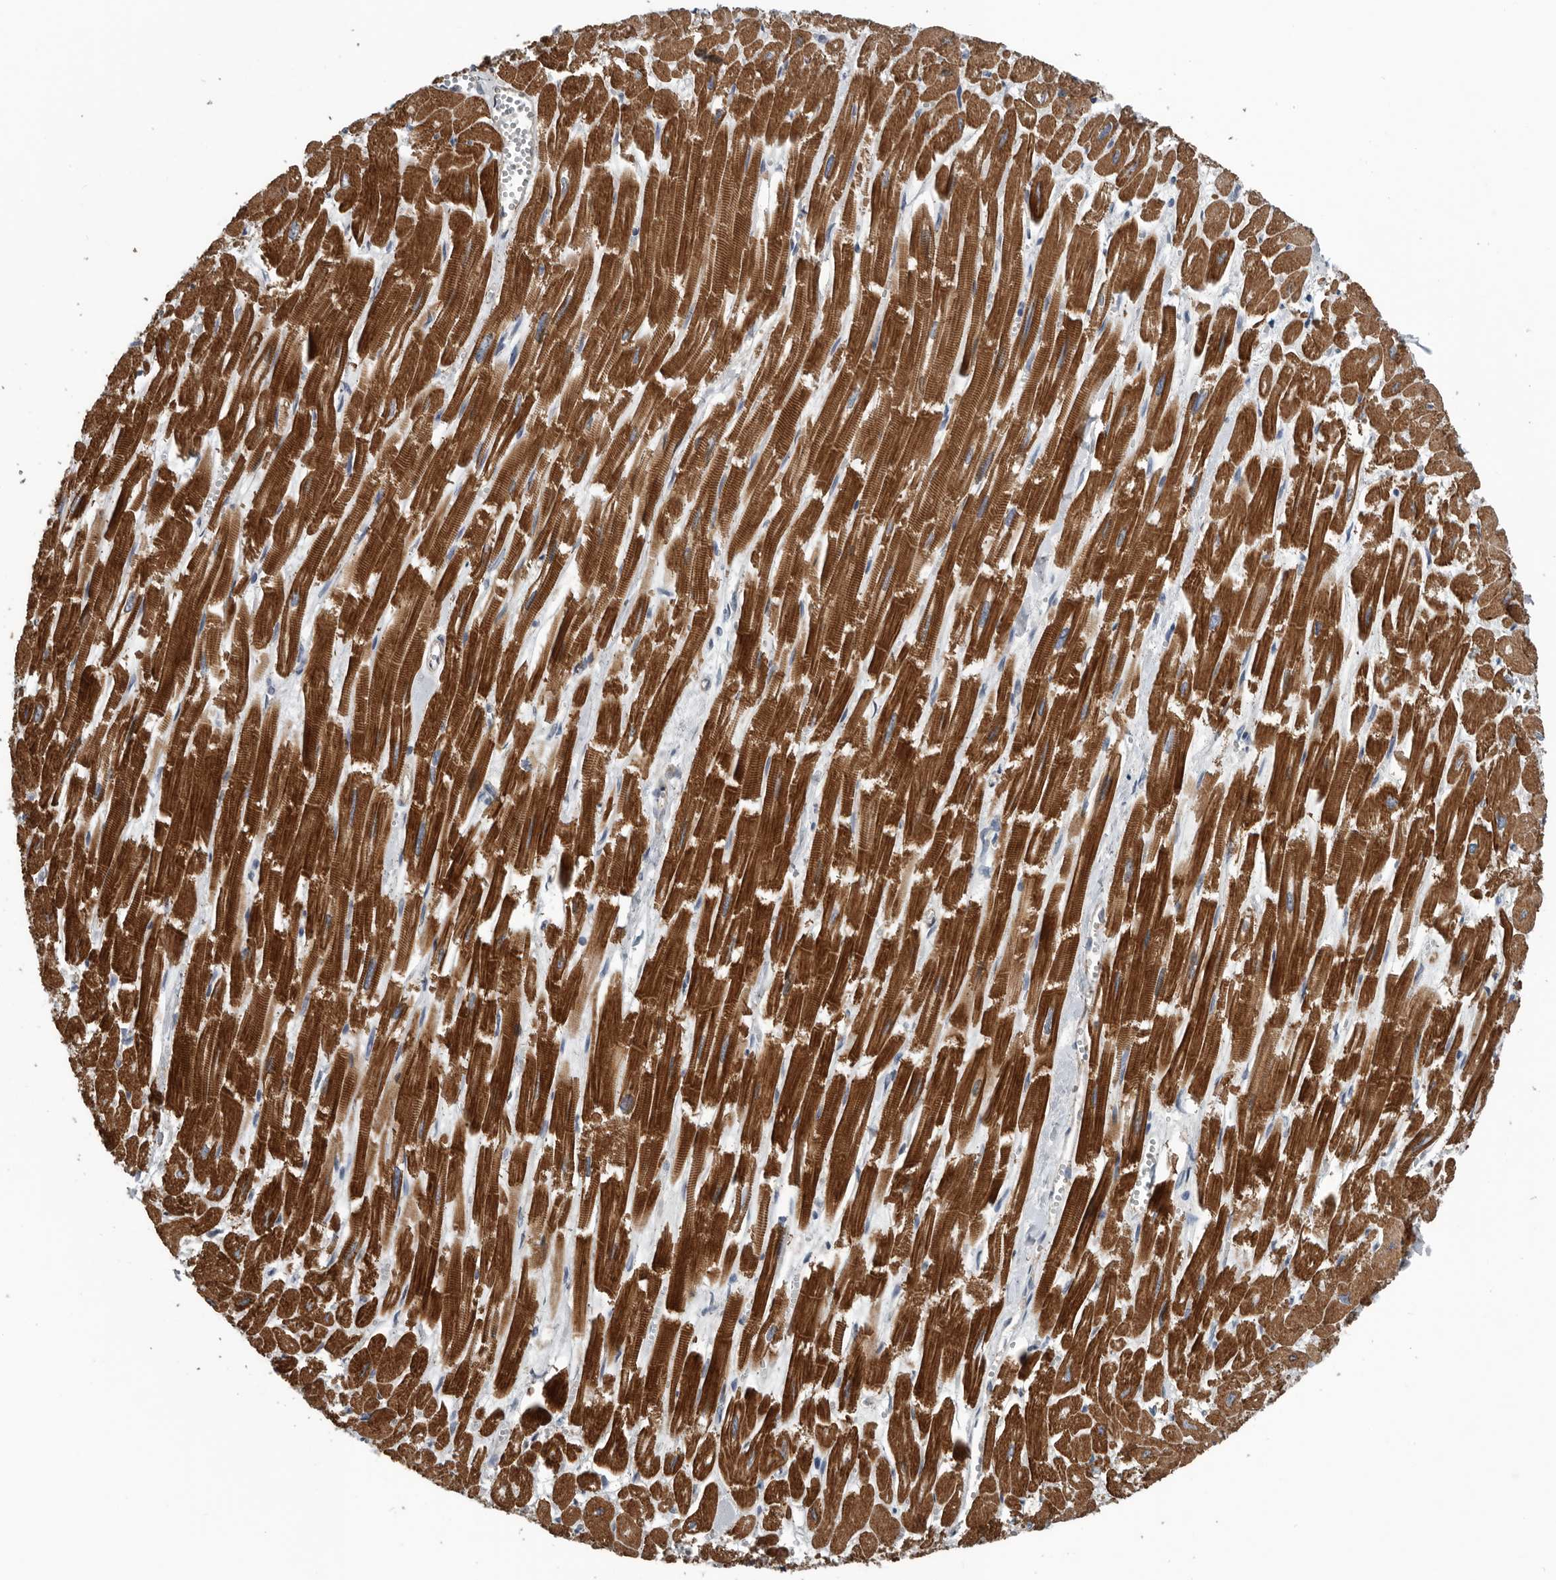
{"staining": {"intensity": "strong", "quantity": ">75%", "location": "cytoplasmic/membranous"}, "tissue": "heart muscle", "cell_type": "Cardiomyocytes", "image_type": "normal", "snomed": [{"axis": "morphology", "description": "Normal tissue, NOS"}, {"axis": "topography", "description": "Heart"}], "caption": "A high amount of strong cytoplasmic/membranous staining is seen in approximately >75% of cardiomyocytes in normal heart muscle.", "gene": "DPY19L4", "patient": {"sex": "male", "age": 54}}